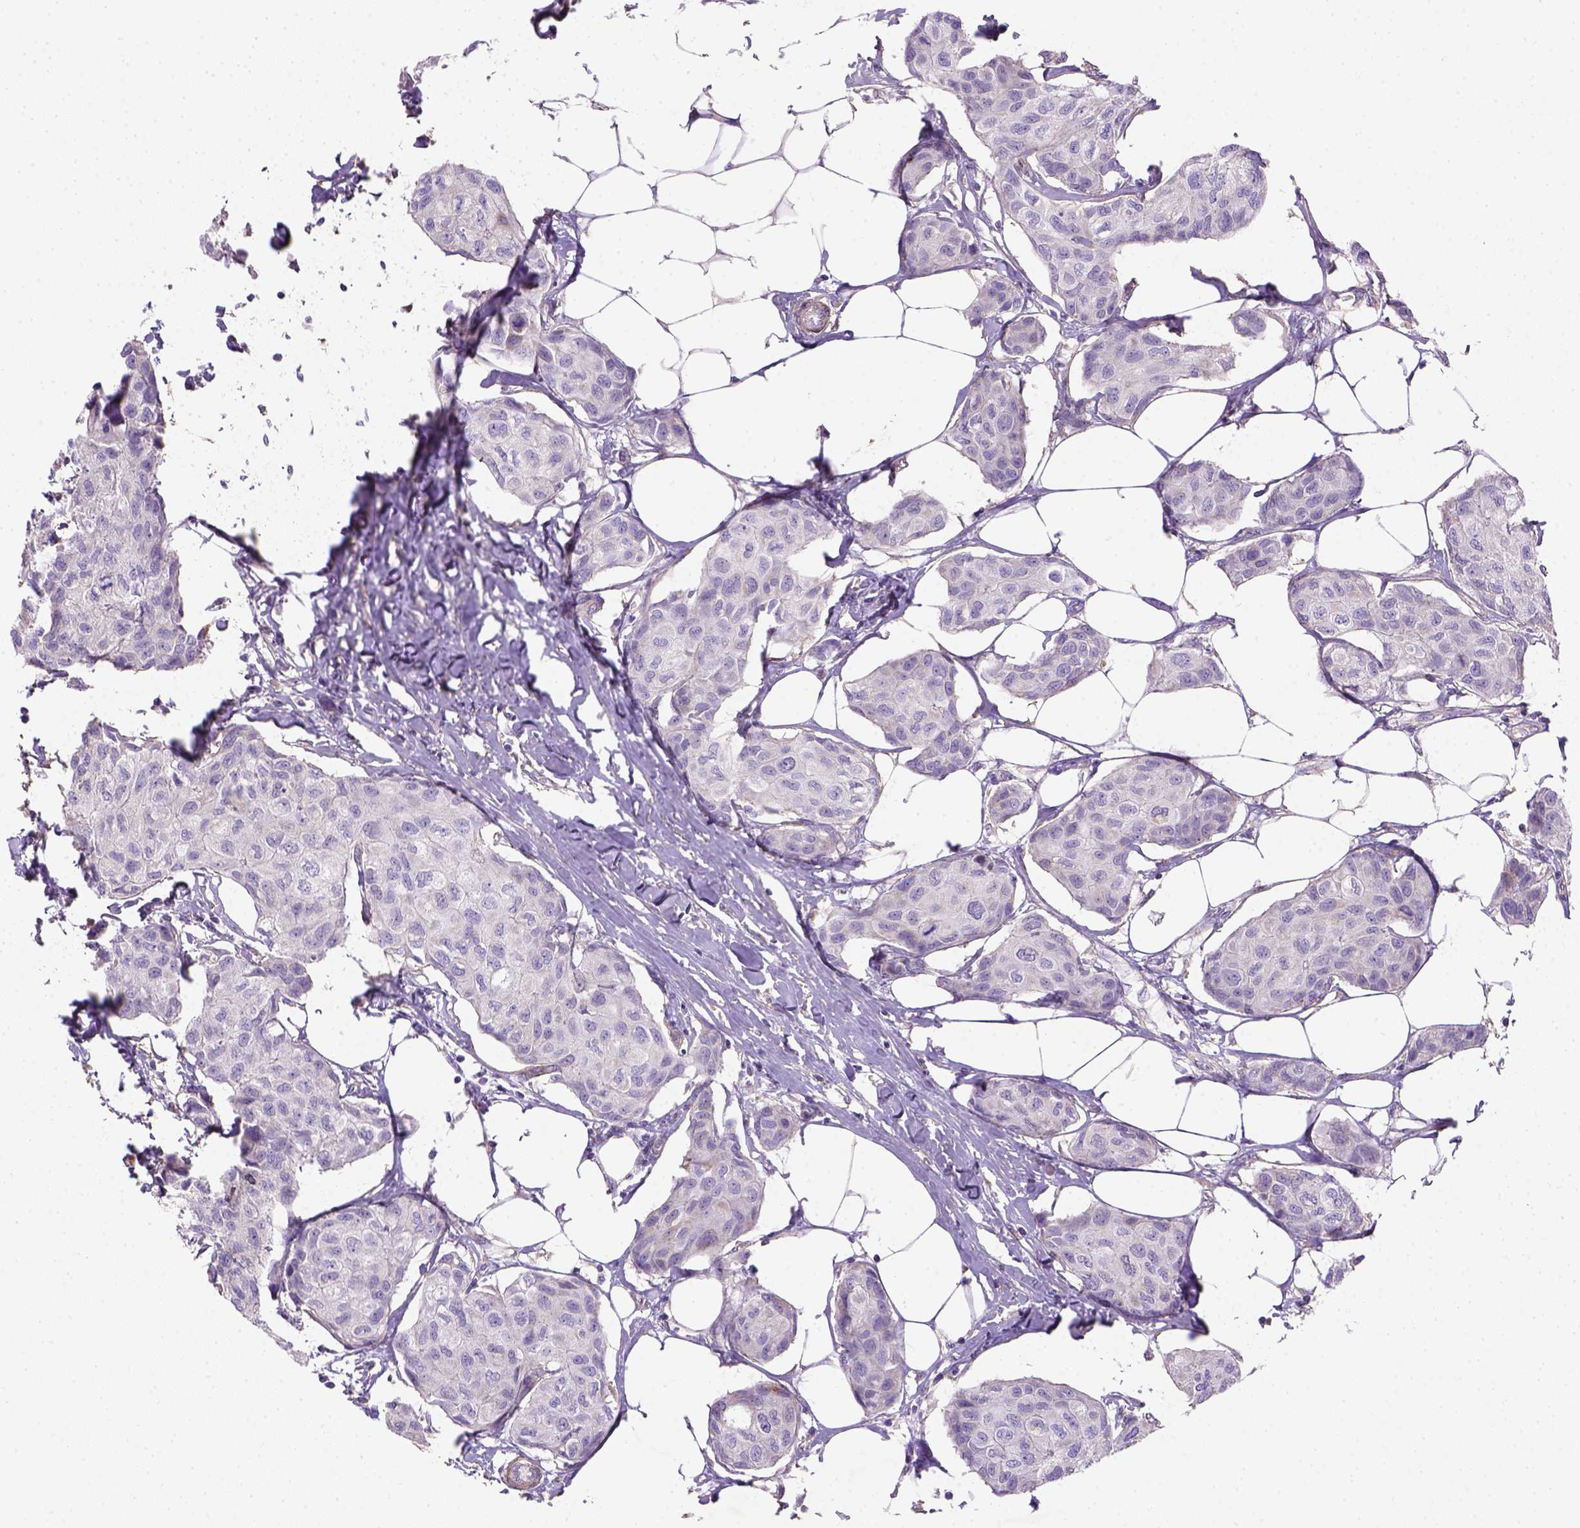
{"staining": {"intensity": "negative", "quantity": "none", "location": "none"}, "tissue": "breast cancer", "cell_type": "Tumor cells", "image_type": "cancer", "snomed": [{"axis": "morphology", "description": "Duct carcinoma"}, {"axis": "topography", "description": "Breast"}], "caption": "Immunohistochemistry of human breast cancer exhibits no staining in tumor cells. Brightfield microscopy of IHC stained with DAB (brown) and hematoxylin (blue), captured at high magnification.", "gene": "HTRA1", "patient": {"sex": "female", "age": 80}}